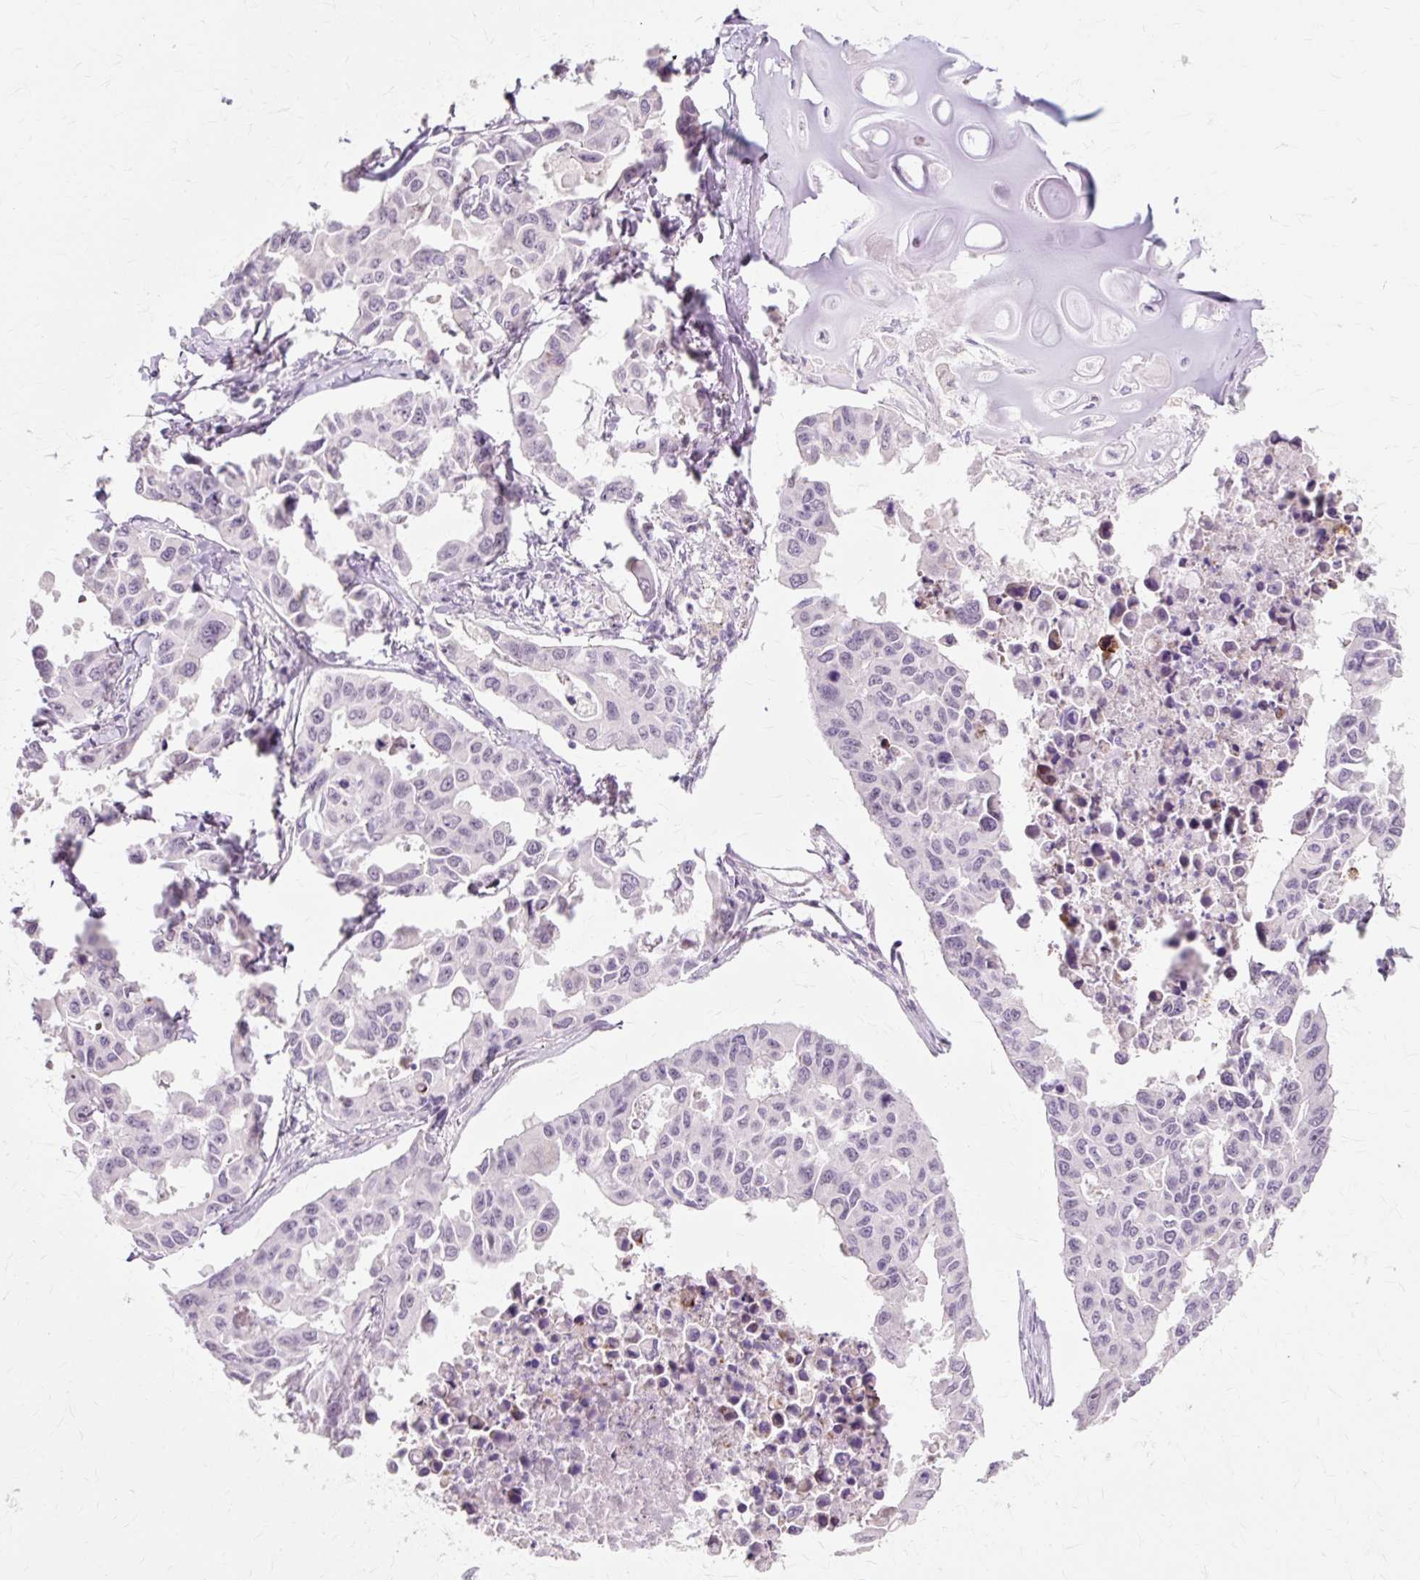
{"staining": {"intensity": "negative", "quantity": "none", "location": "none"}, "tissue": "lung cancer", "cell_type": "Tumor cells", "image_type": "cancer", "snomed": [{"axis": "morphology", "description": "Adenocarcinoma, NOS"}, {"axis": "topography", "description": "Lung"}], "caption": "The IHC micrograph has no significant expression in tumor cells of lung cancer (adenocarcinoma) tissue.", "gene": "IRX2", "patient": {"sex": "male", "age": 64}}